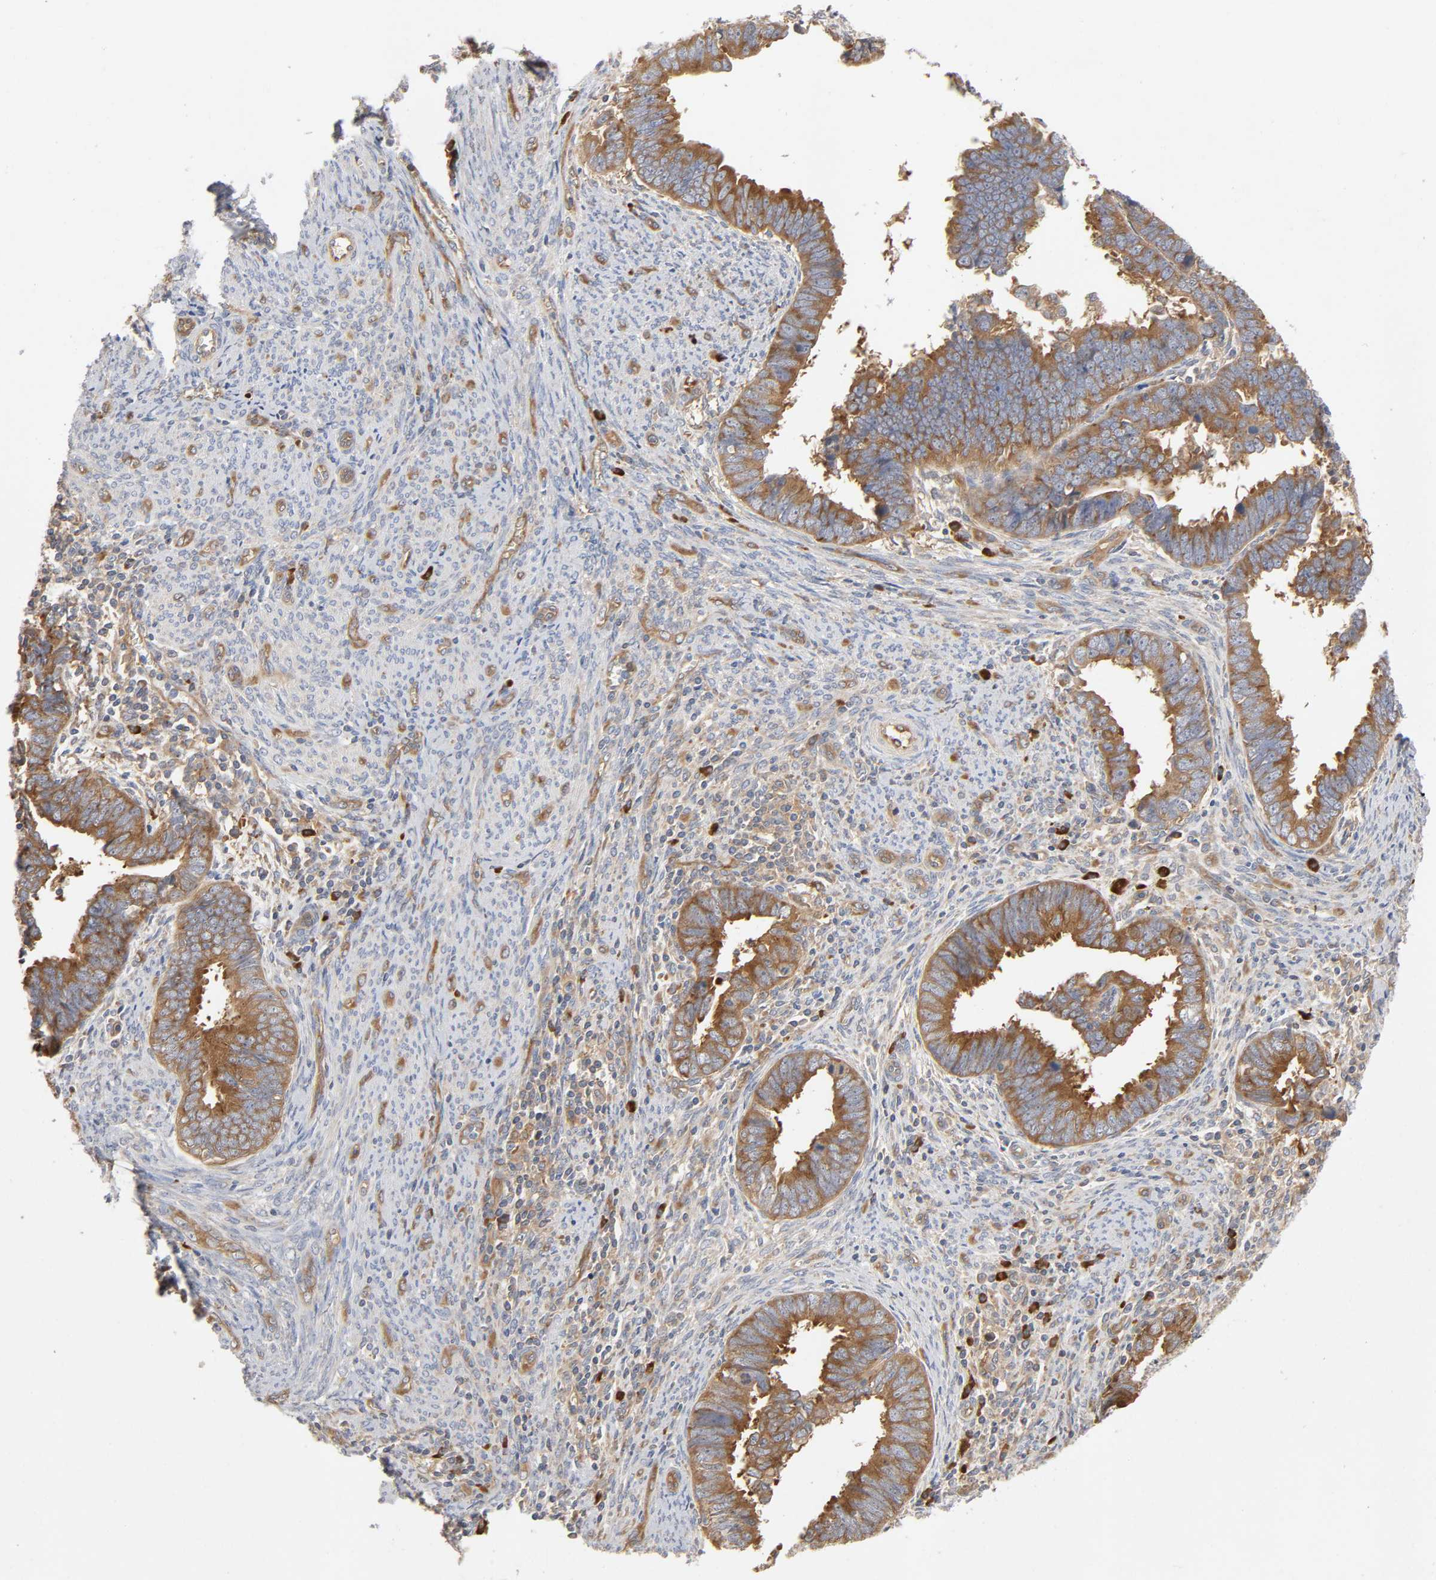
{"staining": {"intensity": "moderate", "quantity": ">75%", "location": "cytoplasmic/membranous"}, "tissue": "endometrial cancer", "cell_type": "Tumor cells", "image_type": "cancer", "snomed": [{"axis": "morphology", "description": "Adenocarcinoma, NOS"}, {"axis": "topography", "description": "Endometrium"}], "caption": "Endometrial cancer was stained to show a protein in brown. There is medium levels of moderate cytoplasmic/membranous staining in approximately >75% of tumor cells. (DAB (3,3'-diaminobenzidine) IHC with brightfield microscopy, high magnification).", "gene": "SCHIP1", "patient": {"sex": "female", "age": 75}}